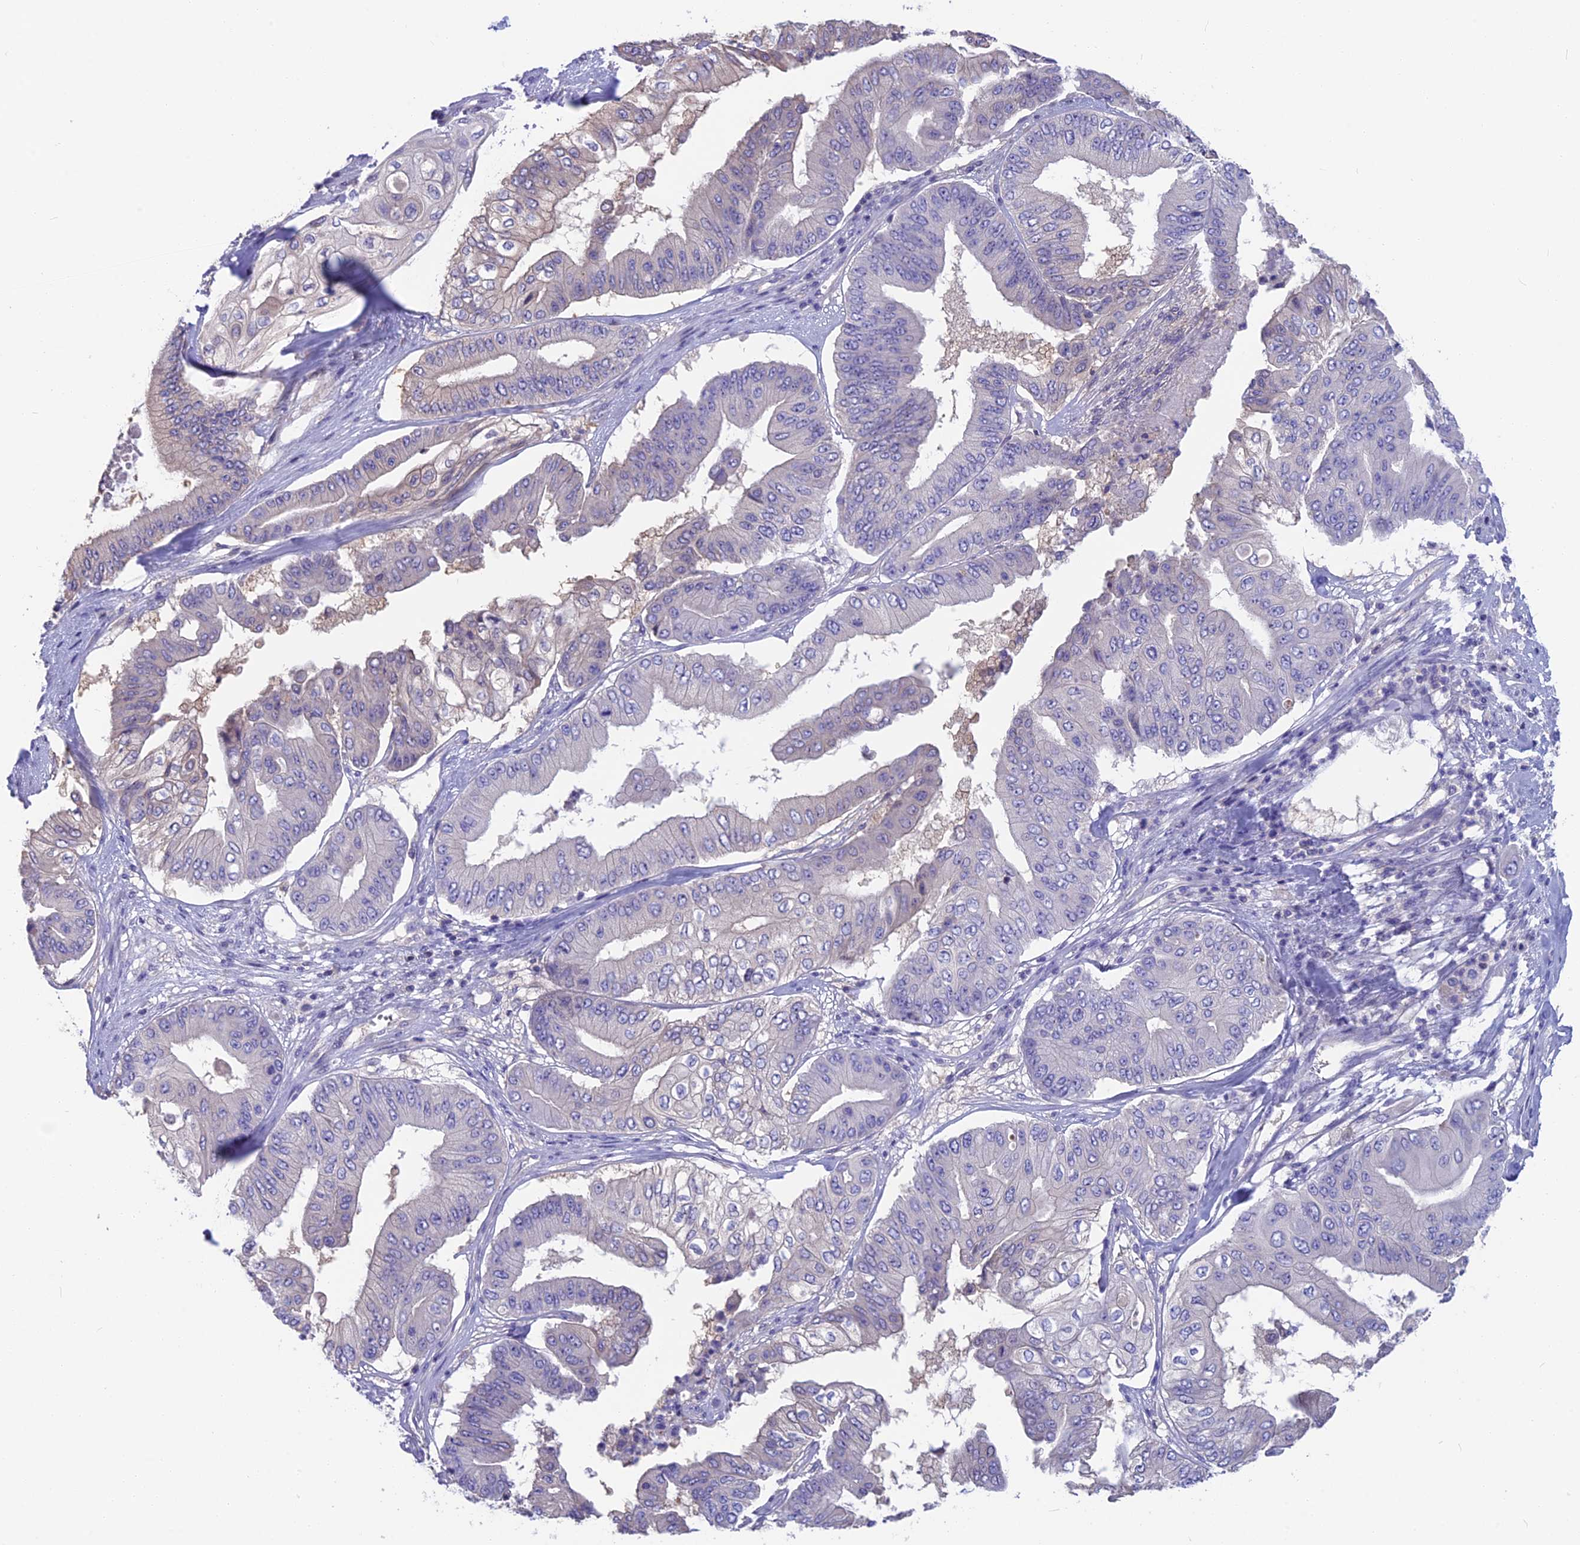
{"staining": {"intensity": "negative", "quantity": "none", "location": "none"}, "tissue": "pancreatic cancer", "cell_type": "Tumor cells", "image_type": "cancer", "snomed": [{"axis": "morphology", "description": "Adenocarcinoma, NOS"}, {"axis": "topography", "description": "Pancreas"}], "caption": "DAB (3,3'-diaminobenzidine) immunohistochemical staining of adenocarcinoma (pancreatic) demonstrates no significant staining in tumor cells.", "gene": "SNAP91", "patient": {"sex": "female", "age": 77}}